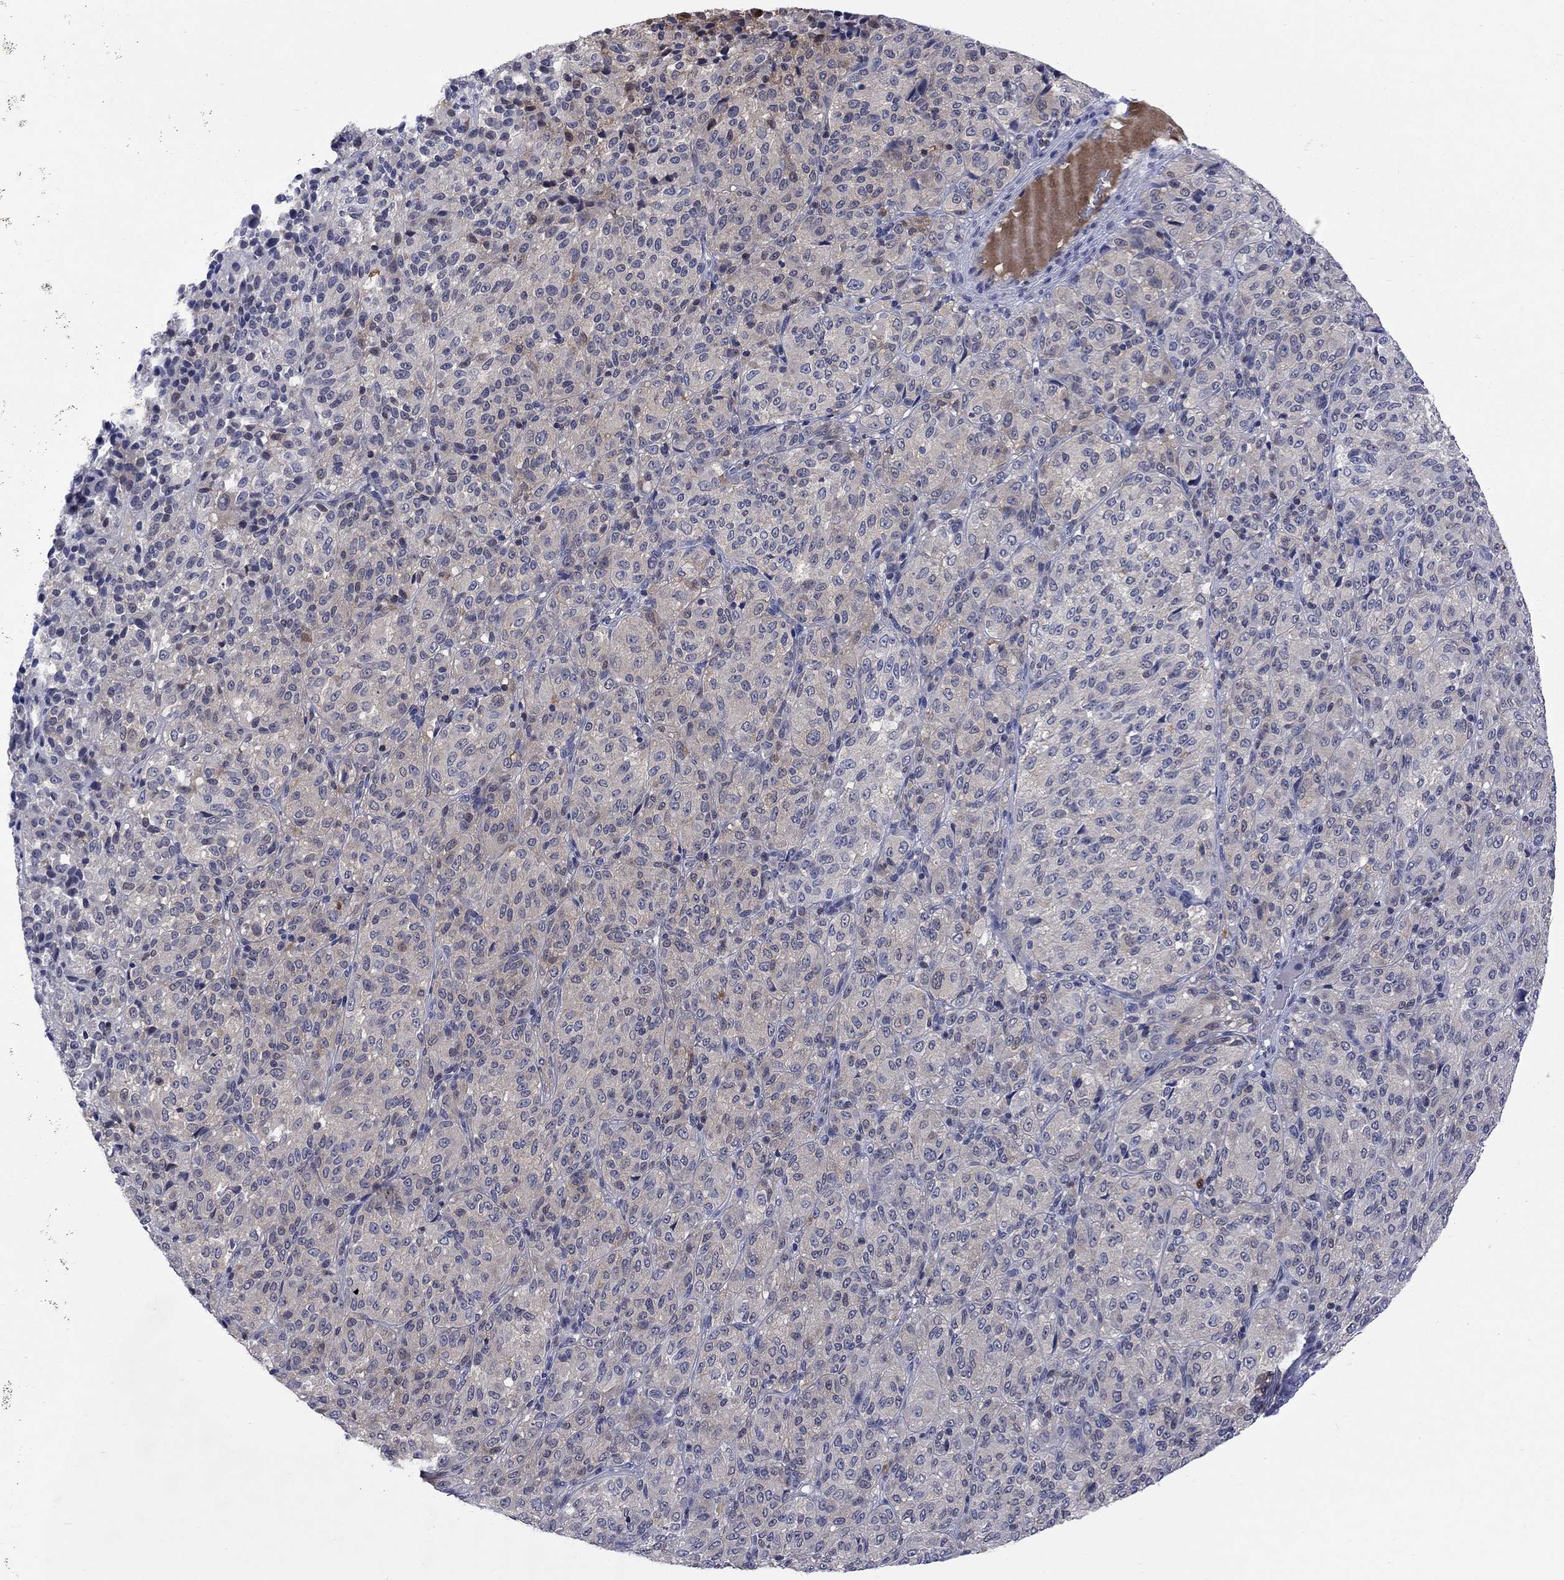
{"staining": {"intensity": "weak", "quantity": "<25%", "location": "cytoplasmic/membranous"}, "tissue": "melanoma", "cell_type": "Tumor cells", "image_type": "cancer", "snomed": [{"axis": "morphology", "description": "Malignant melanoma, Metastatic site"}, {"axis": "topography", "description": "Brain"}], "caption": "Tumor cells show no significant positivity in malignant melanoma (metastatic site). (DAB (3,3'-diaminobenzidine) immunohistochemistry, high magnification).", "gene": "HKDC1", "patient": {"sex": "female", "age": 56}}